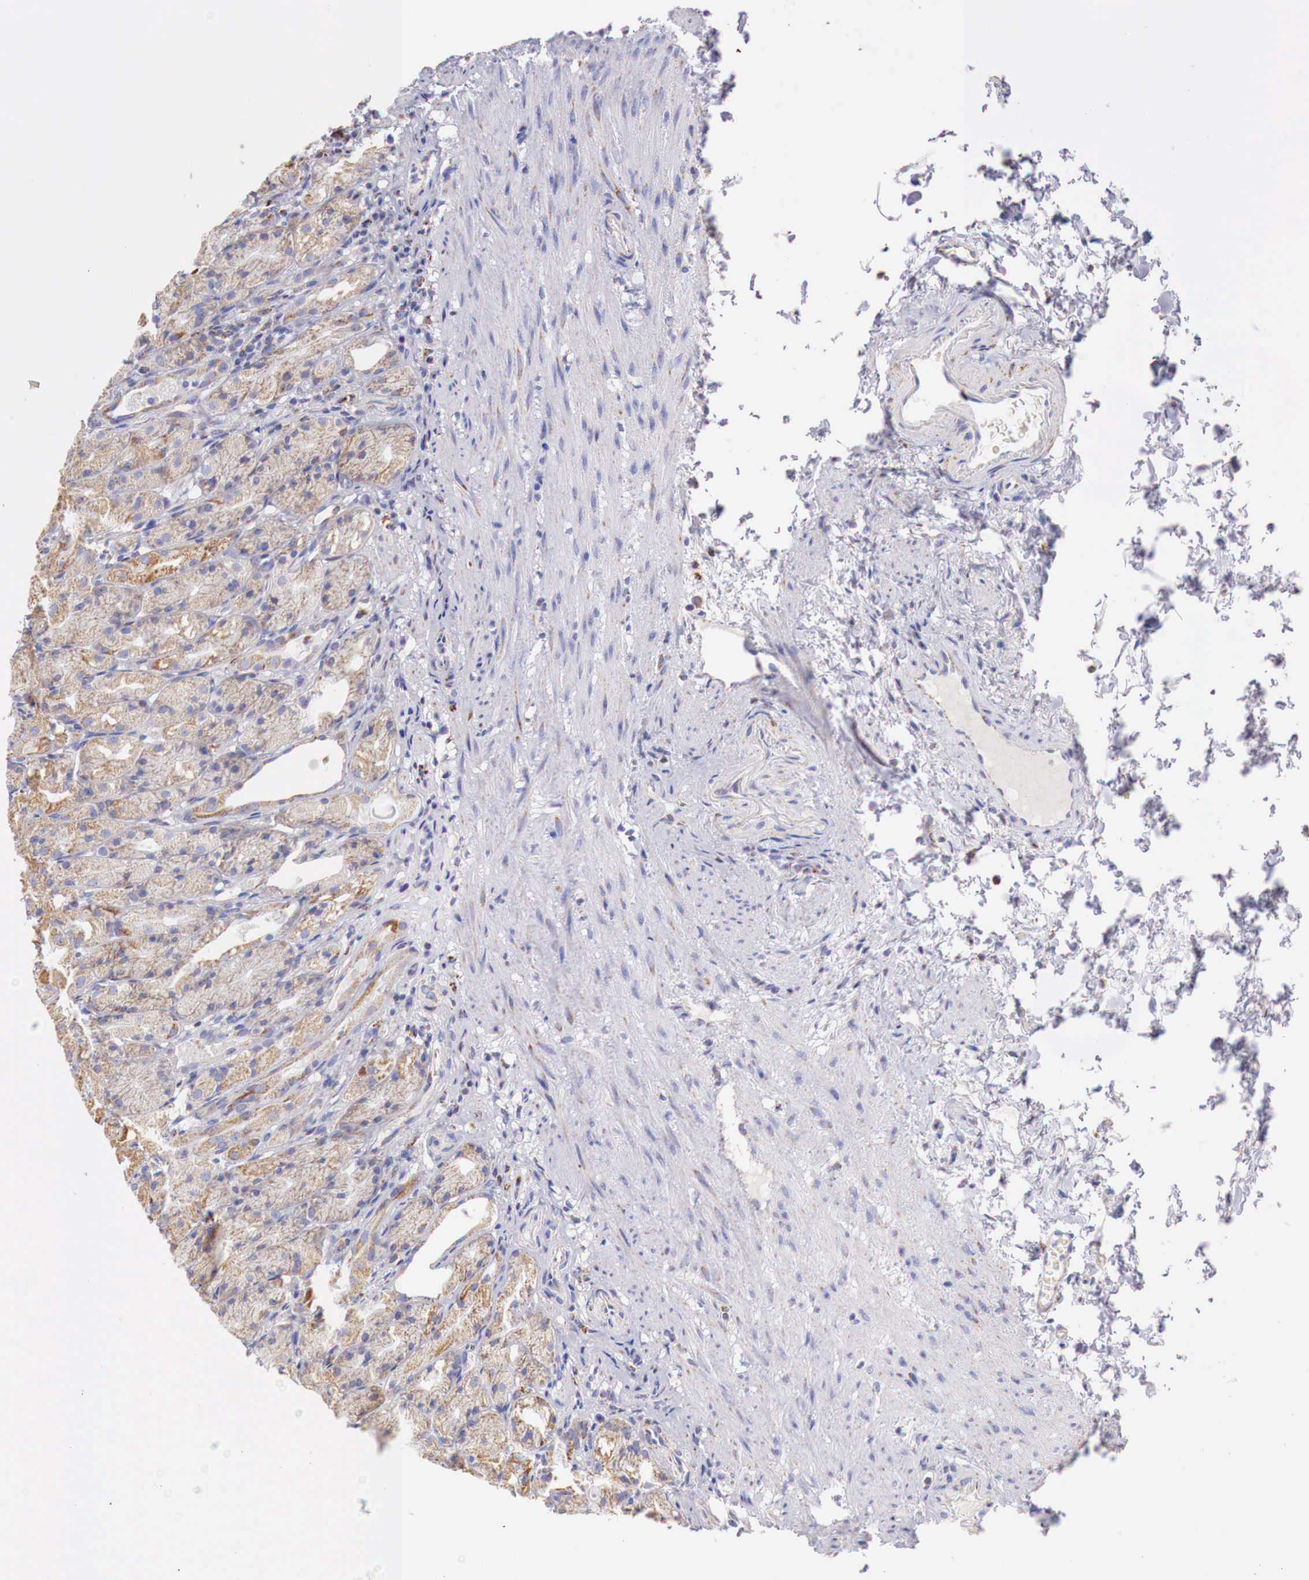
{"staining": {"intensity": "weak", "quantity": "25%-75%", "location": "cytoplasmic/membranous"}, "tissue": "stomach", "cell_type": "Glandular cells", "image_type": "normal", "snomed": [{"axis": "morphology", "description": "Normal tissue, NOS"}, {"axis": "topography", "description": "Stomach, upper"}], "caption": "This photomicrograph demonstrates immunohistochemistry (IHC) staining of benign stomach, with low weak cytoplasmic/membranous expression in approximately 25%-75% of glandular cells.", "gene": "IDH3G", "patient": {"sex": "female", "age": 75}}